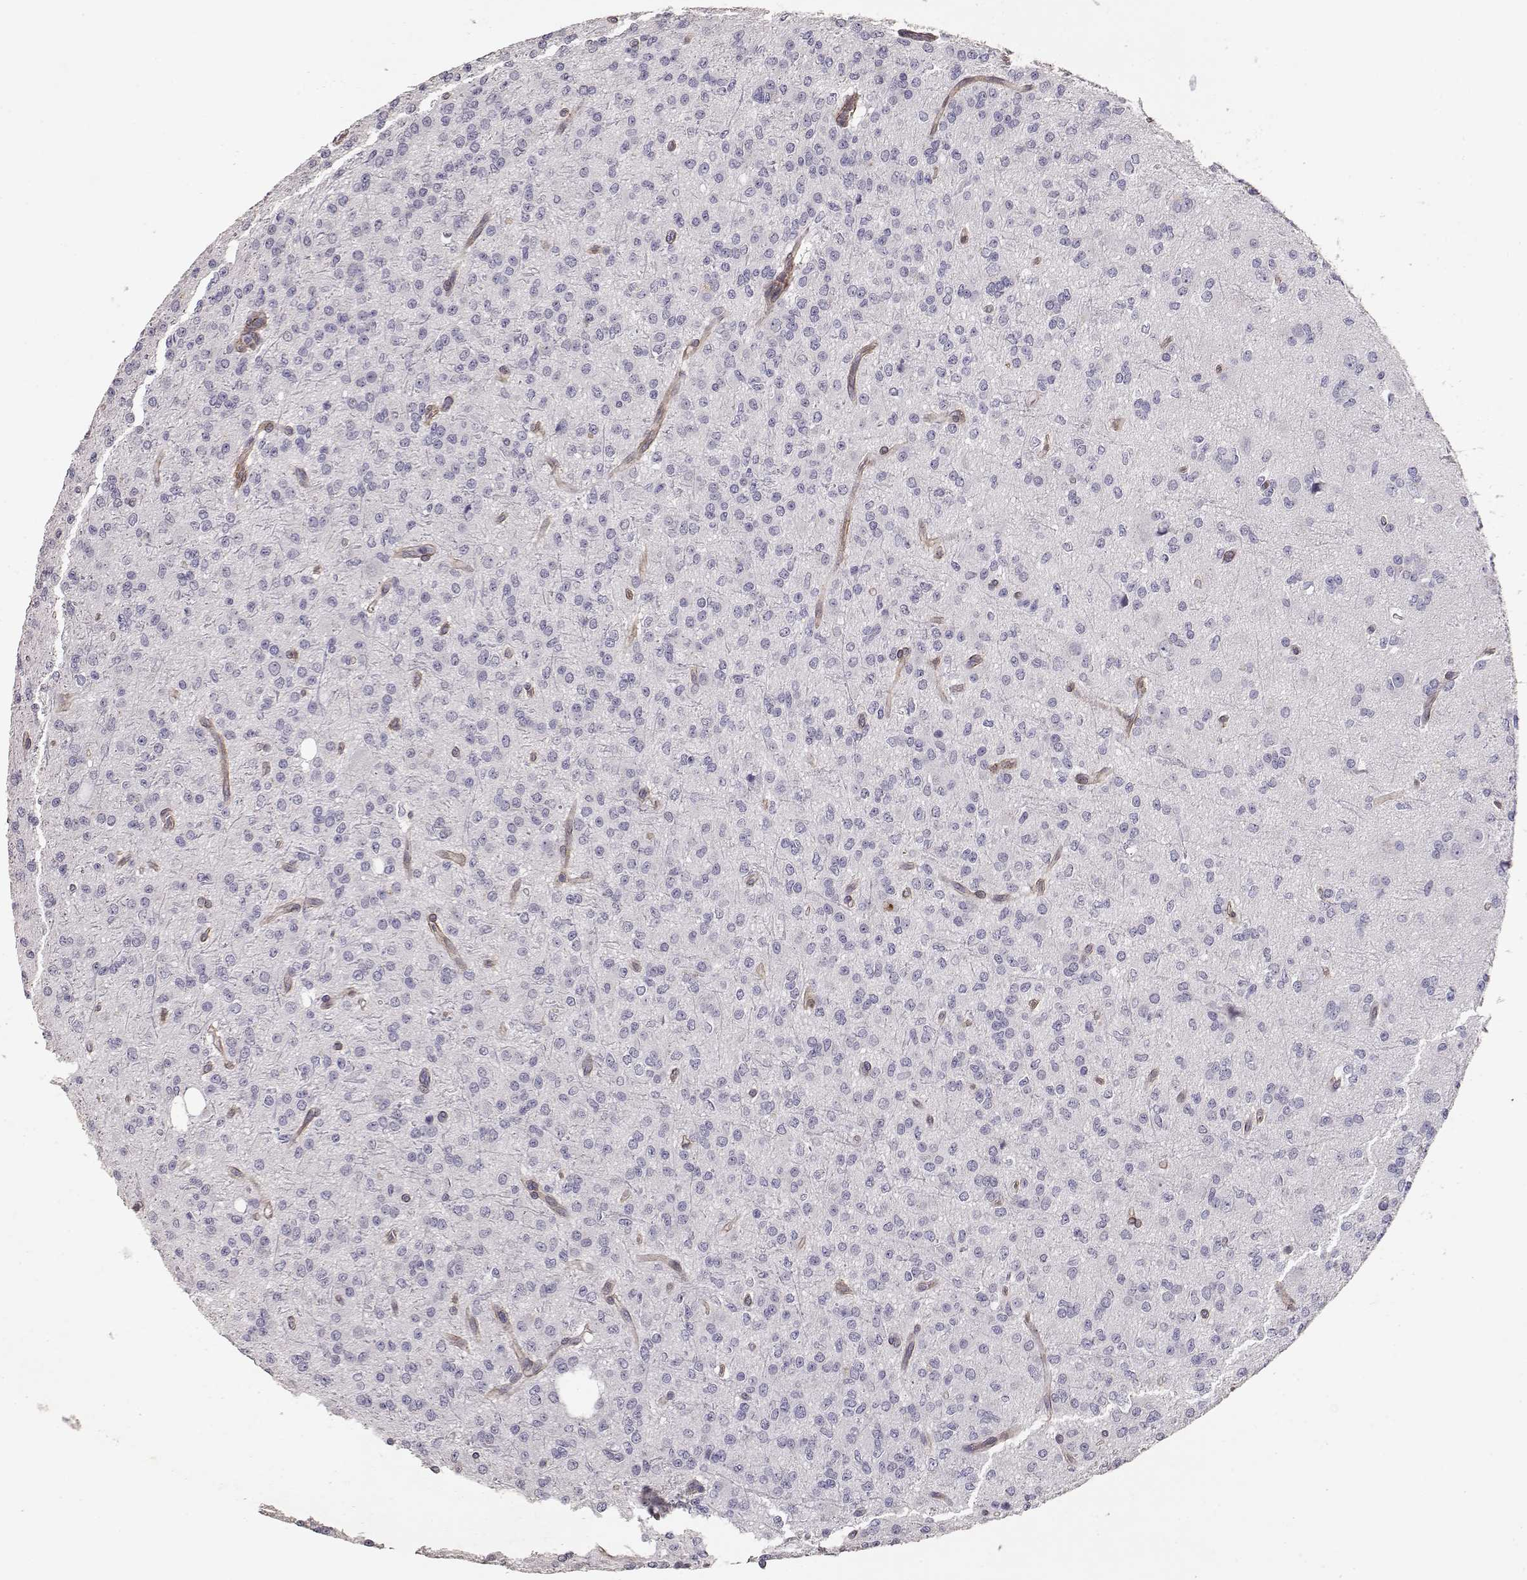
{"staining": {"intensity": "negative", "quantity": "none", "location": "none"}, "tissue": "glioma", "cell_type": "Tumor cells", "image_type": "cancer", "snomed": [{"axis": "morphology", "description": "Glioma, malignant, Low grade"}, {"axis": "topography", "description": "Brain"}], "caption": "IHC micrograph of malignant glioma (low-grade) stained for a protein (brown), which exhibits no positivity in tumor cells.", "gene": "LAMC1", "patient": {"sex": "male", "age": 27}}